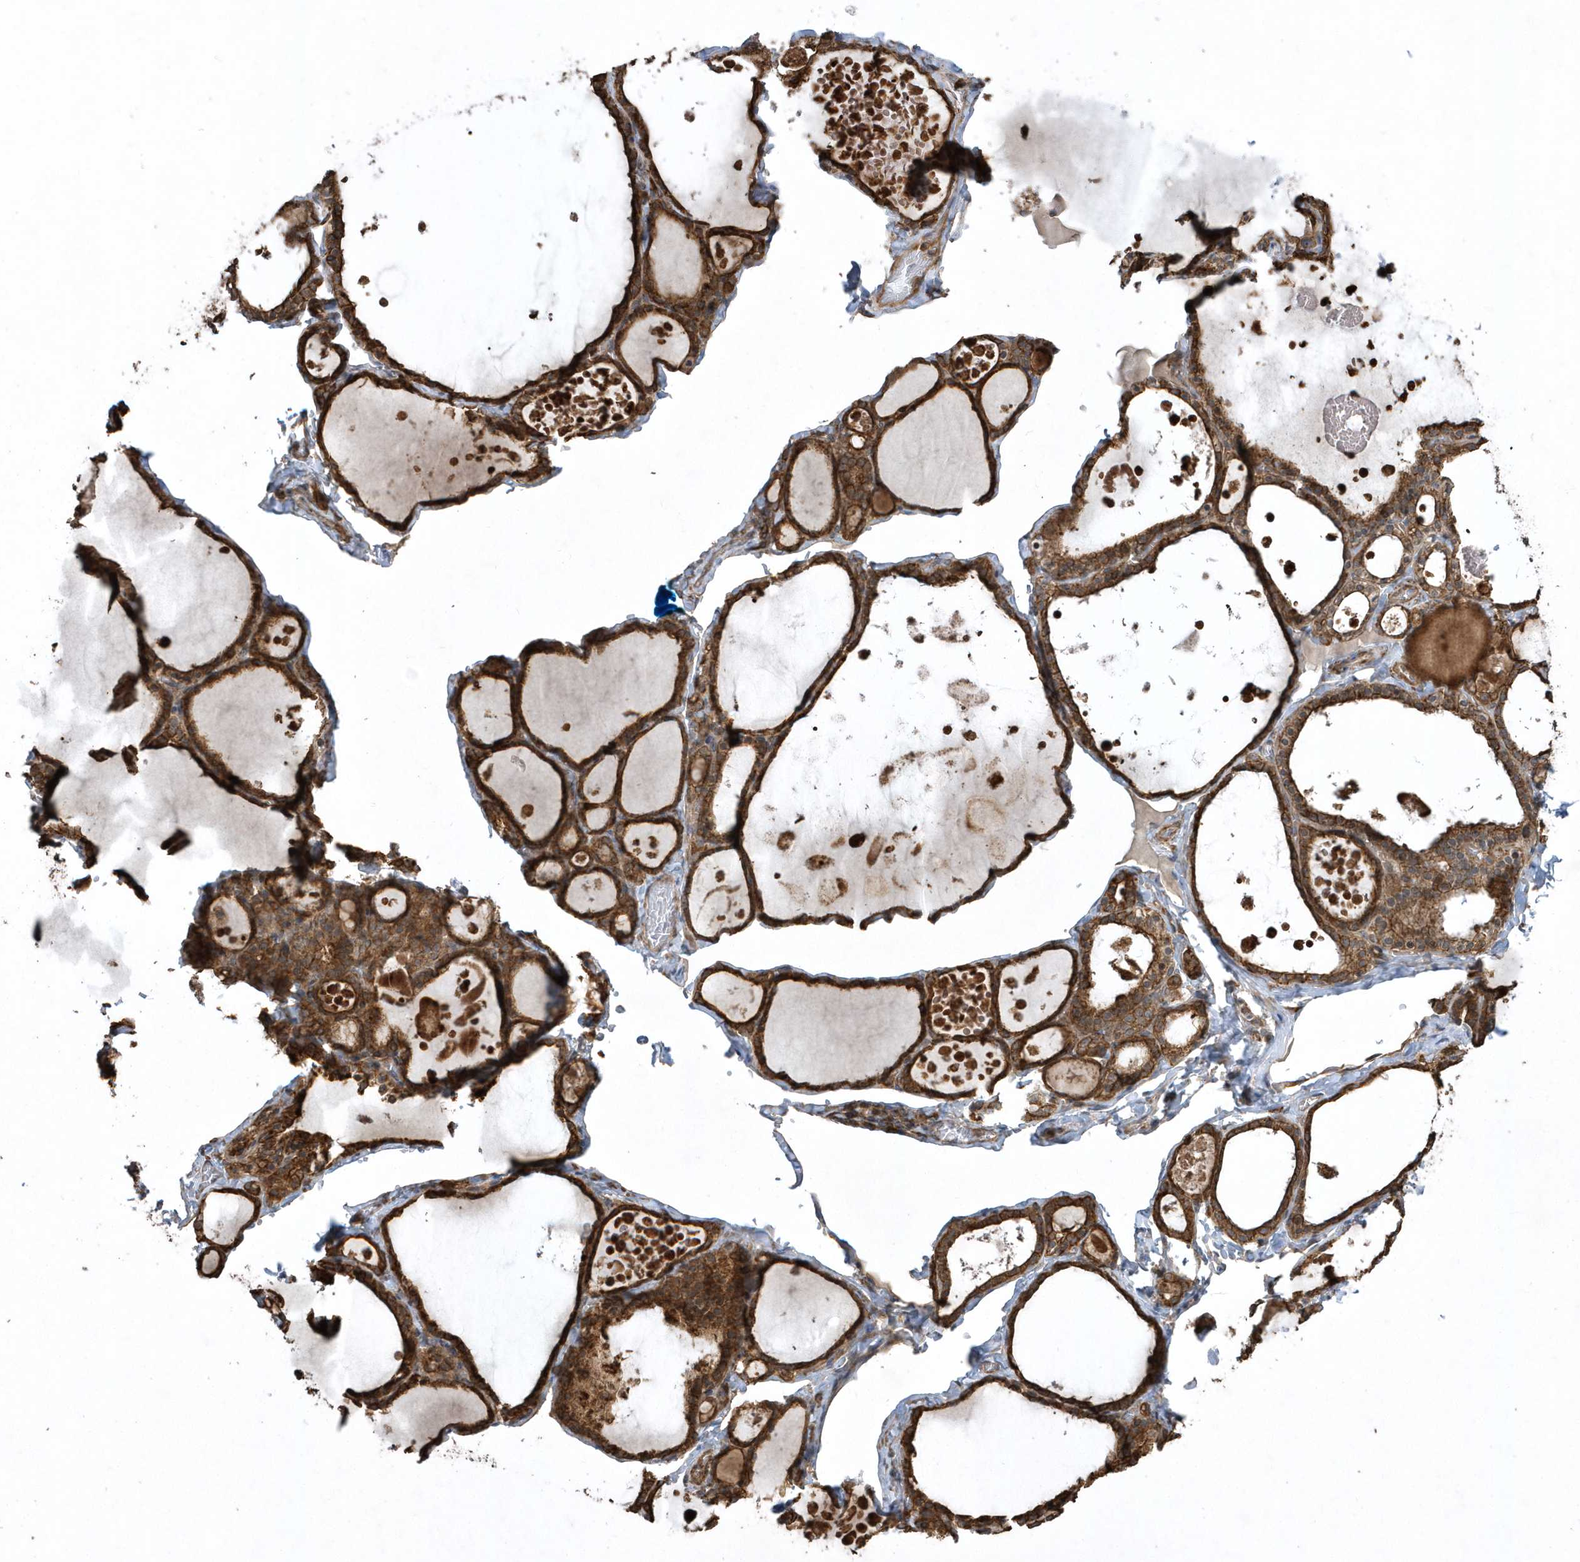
{"staining": {"intensity": "strong", "quantity": ">75%", "location": "cytoplasmic/membranous"}, "tissue": "thyroid gland", "cell_type": "Glandular cells", "image_type": "normal", "snomed": [{"axis": "morphology", "description": "Normal tissue, NOS"}, {"axis": "topography", "description": "Thyroid gland"}], "caption": "A micrograph of thyroid gland stained for a protein reveals strong cytoplasmic/membranous brown staining in glandular cells. (DAB IHC, brown staining for protein, blue staining for nuclei).", "gene": "SENP8", "patient": {"sex": "male", "age": 56}}